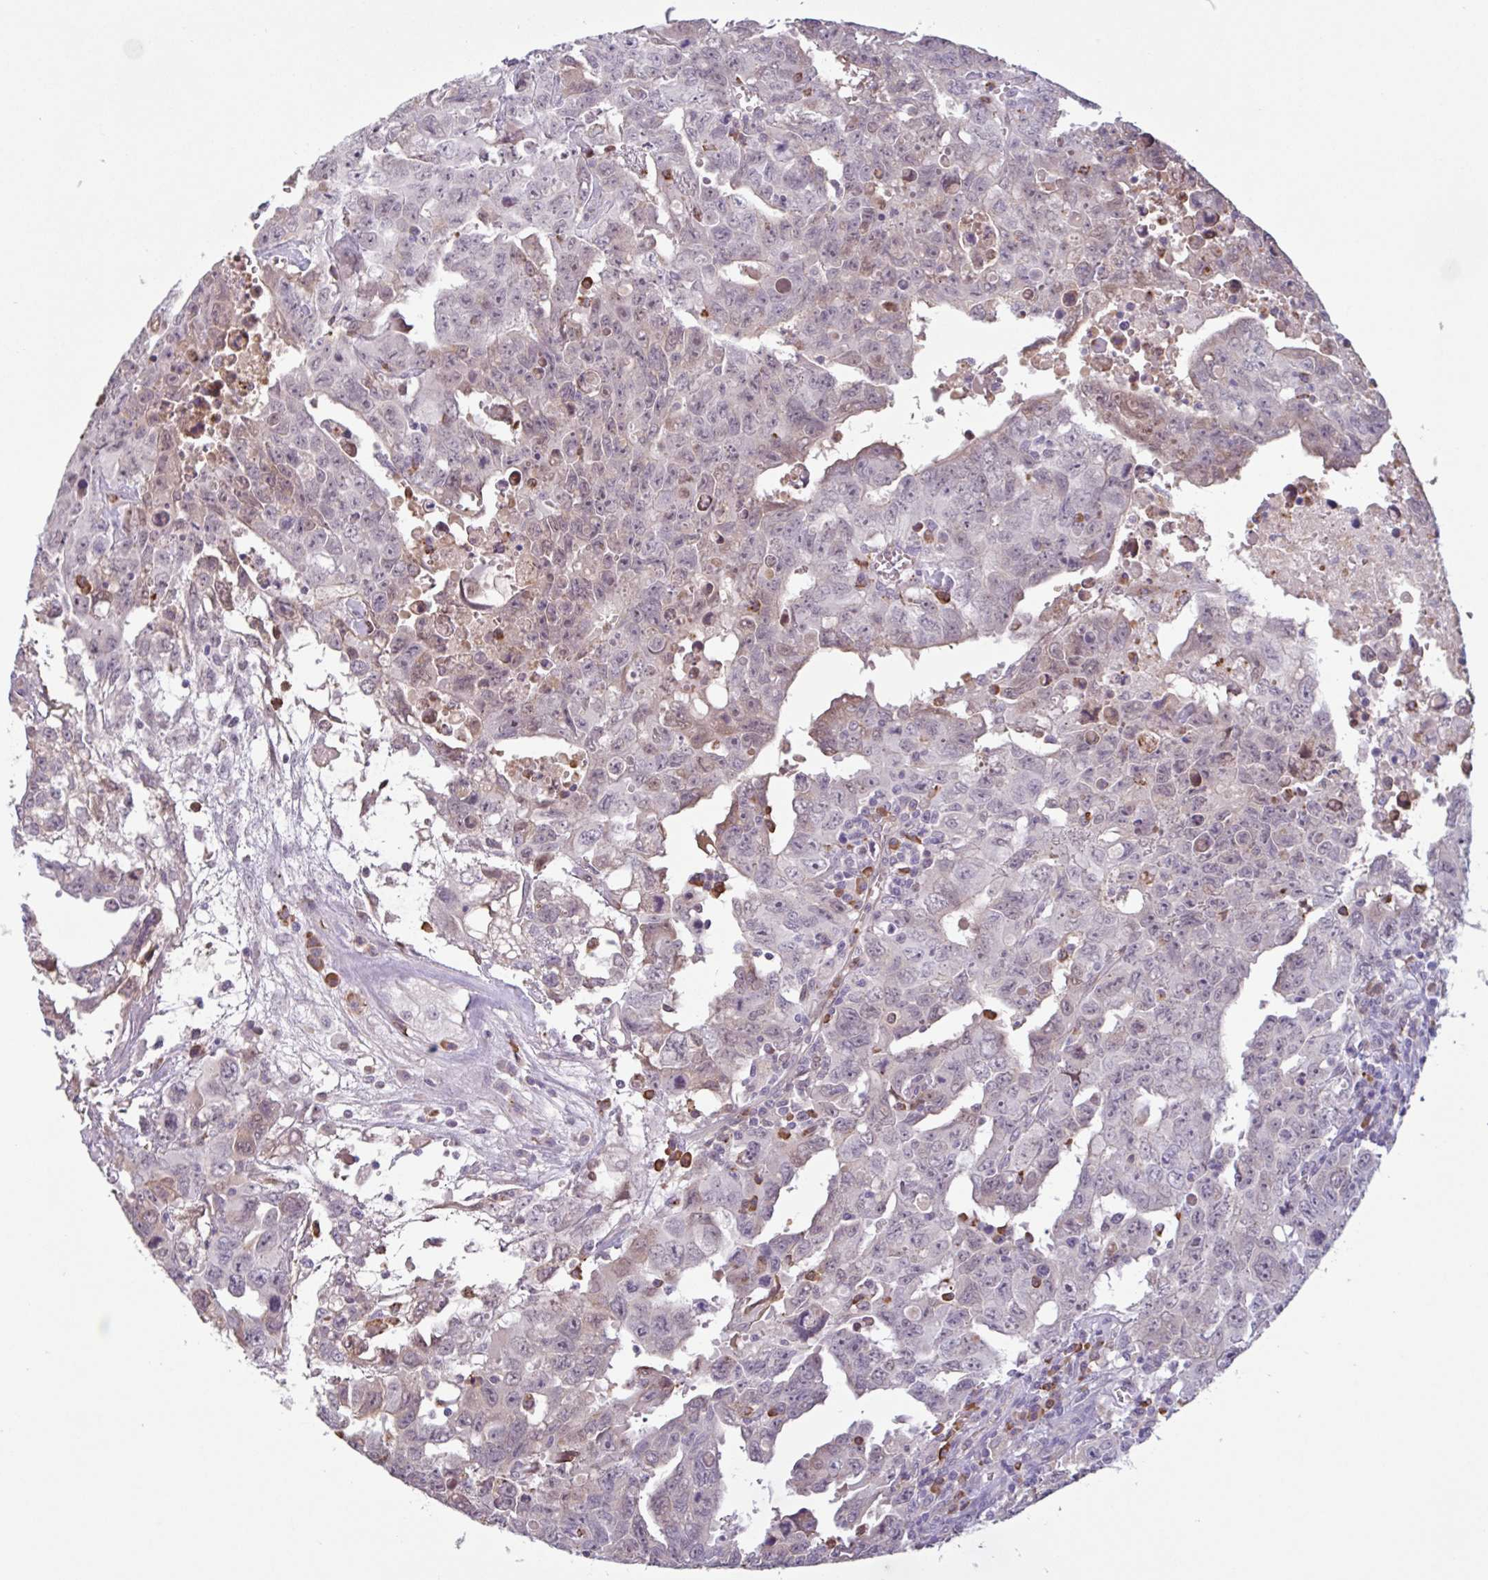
{"staining": {"intensity": "negative", "quantity": "none", "location": "none"}, "tissue": "testis cancer", "cell_type": "Tumor cells", "image_type": "cancer", "snomed": [{"axis": "morphology", "description": "Carcinoma, Embryonal, NOS"}, {"axis": "topography", "description": "Testis"}], "caption": "High magnification brightfield microscopy of embryonal carcinoma (testis) stained with DAB (3,3'-diaminobenzidine) (brown) and counterstained with hematoxylin (blue): tumor cells show no significant expression.", "gene": "TAF1D", "patient": {"sex": "male", "age": 24}}